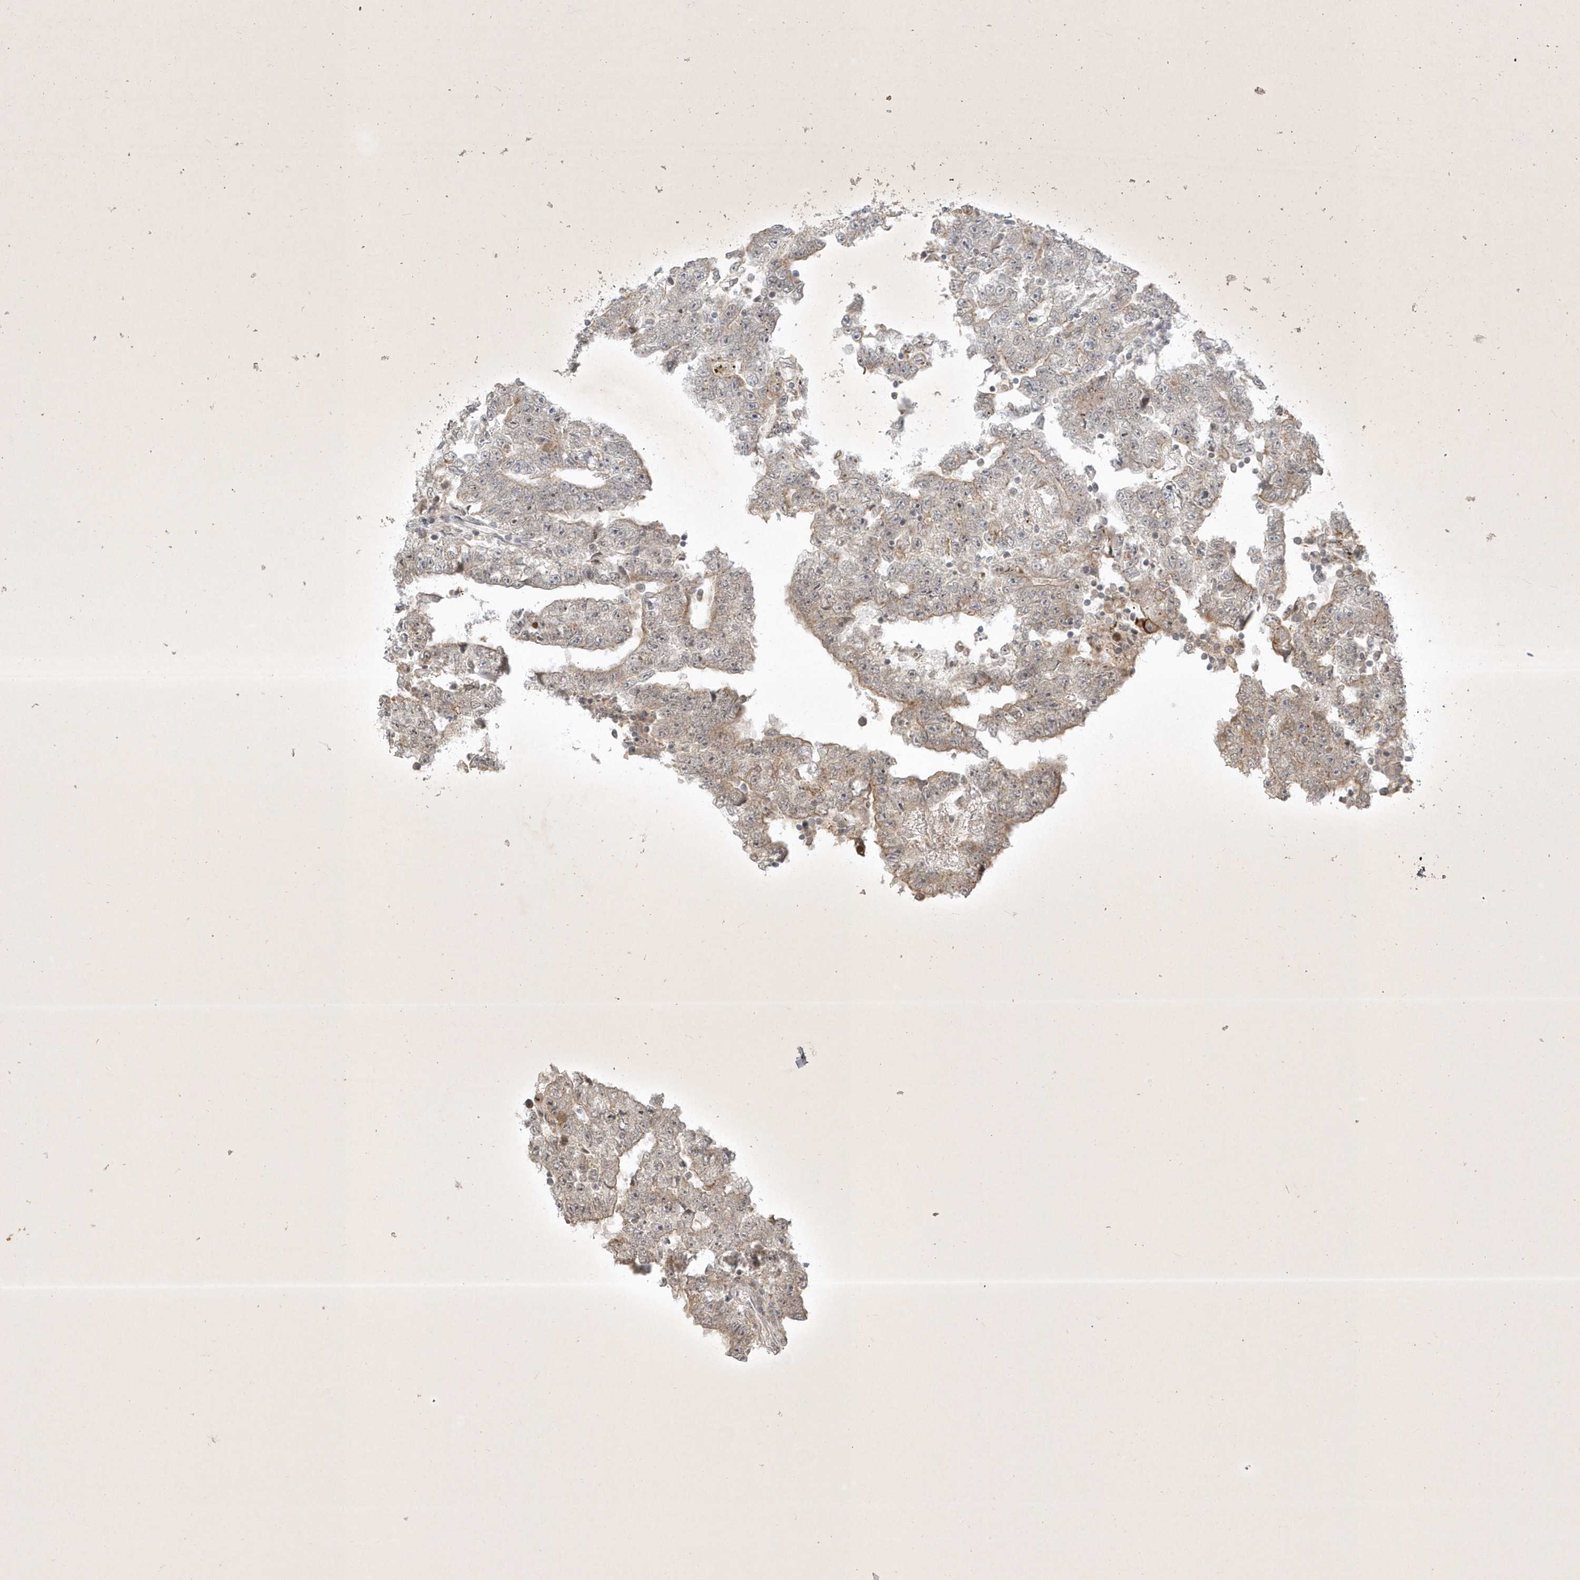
{"staining": {"intensity": "weak", "quantity": "25%-75%", "location": "cytoplasmic/membranous"}, "tissue": "testis cancer", "cell_type": "Tumor cells", "image_type": "cancer", "snomed": [{"axis": "morphology", "description": "Carcinoma, Embryonal, NOS"}, {"axis": "topography", "description": "Testis"}], "caption": "DAB (3,3'-diaminobenzidine) immunohistochemical staining of human testis embryonal carcinoma demonstrates weak cytoplasmic/membranous protein positivity in about 25%-75% of tumor cells.", "gene": "BOD1", "patient": {"sex": "male", "age": 25}}